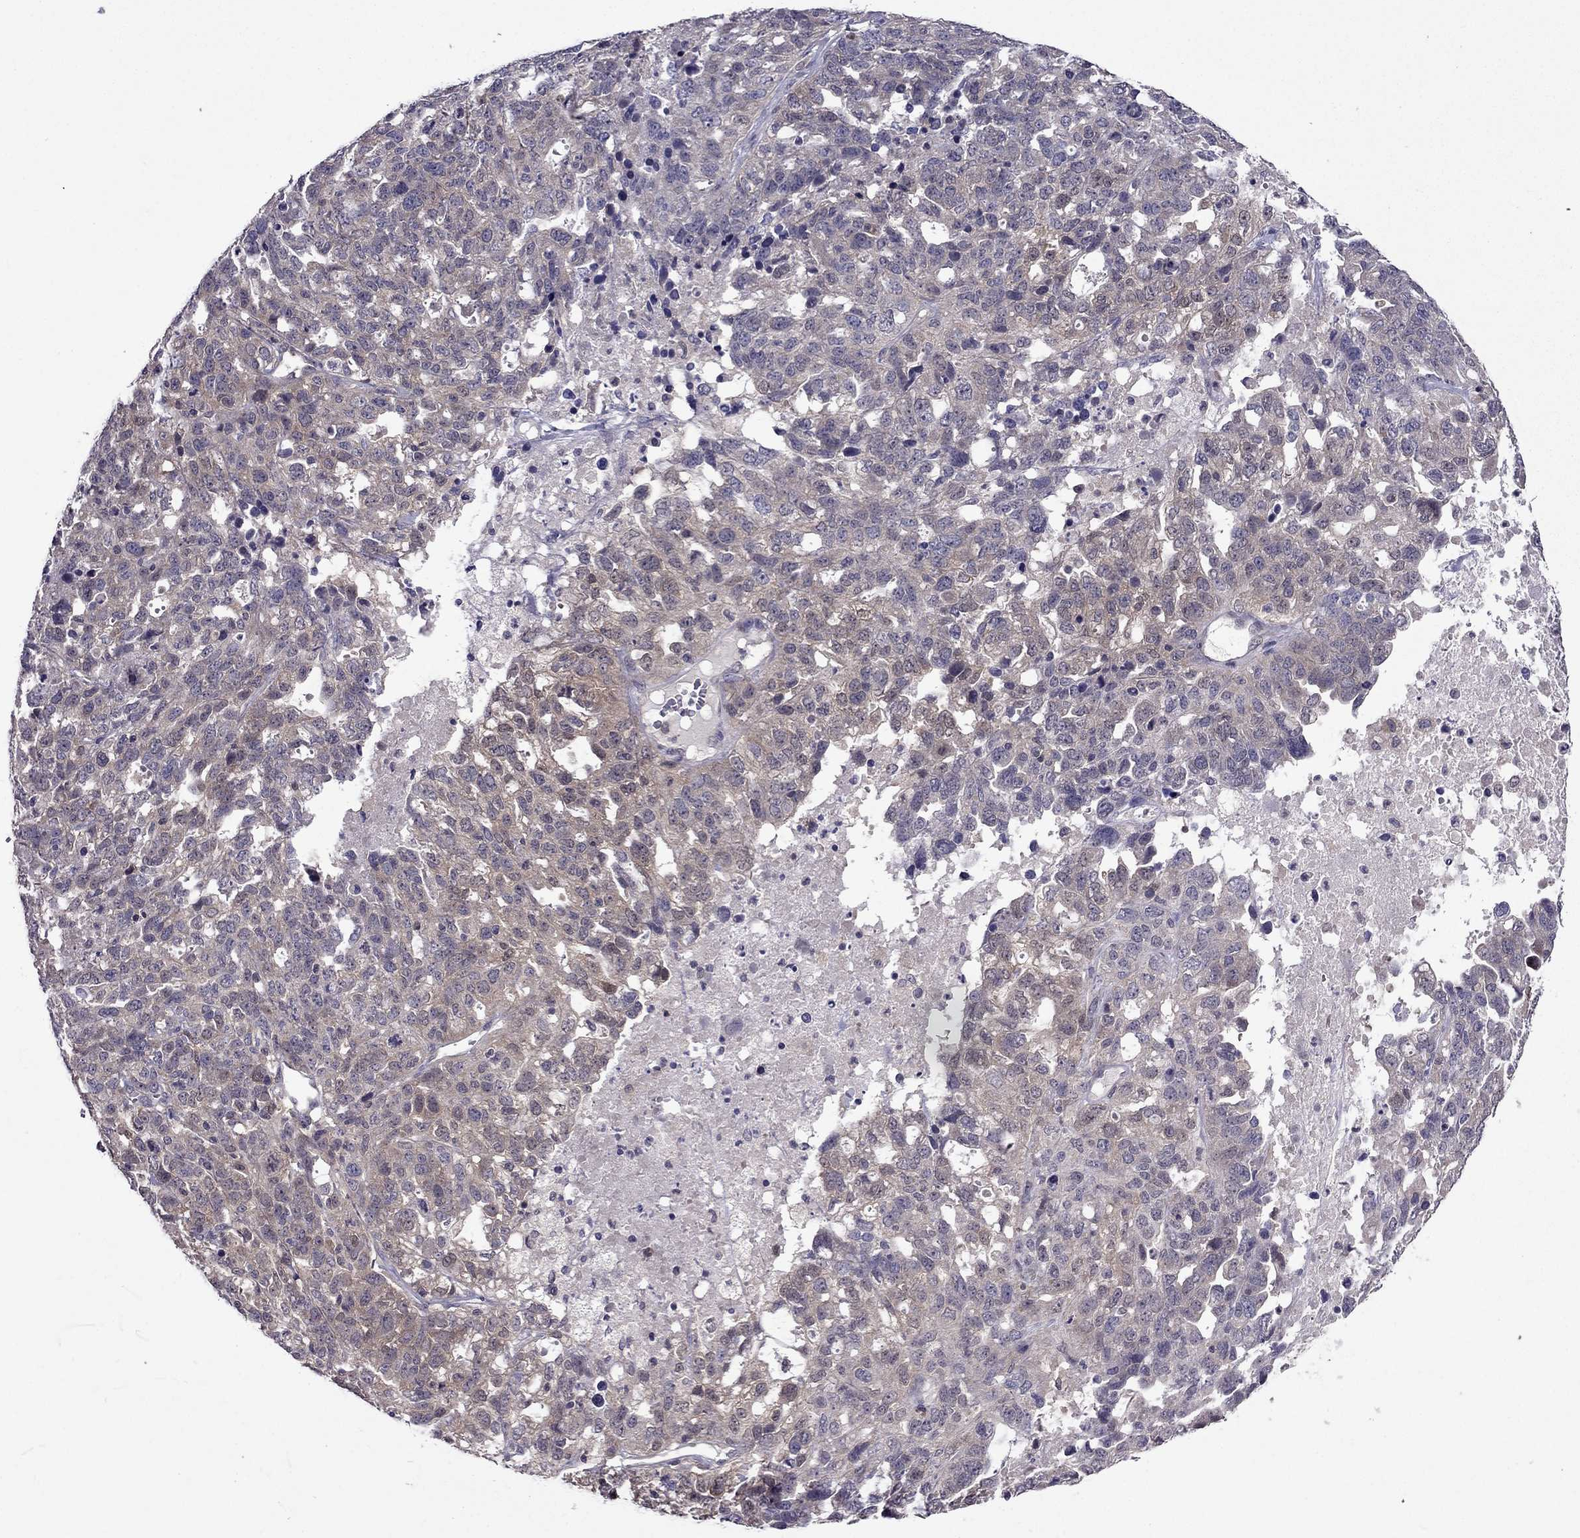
{"staining": {"intensity": "weak", "quantity": ">75%", "location": "cytoplasmic/membranous"}, "tissue": "ovarian cancer", "cell_type": "Tumor cells", "image_type": "cancer", "snomed": [{"axis": "morphology", "description": "Cystadenocarcinoma, serous, NOS"}, {"axis": "topography", "description": "Ovary"}], "caption": "Weak cytoplasmic/membranous expression is identified in about >75% of tumor cells in ovarian serous cystadenocarcinoma.", "gene": "CDK5", "patient": {"sex": "female", "age": 71}}